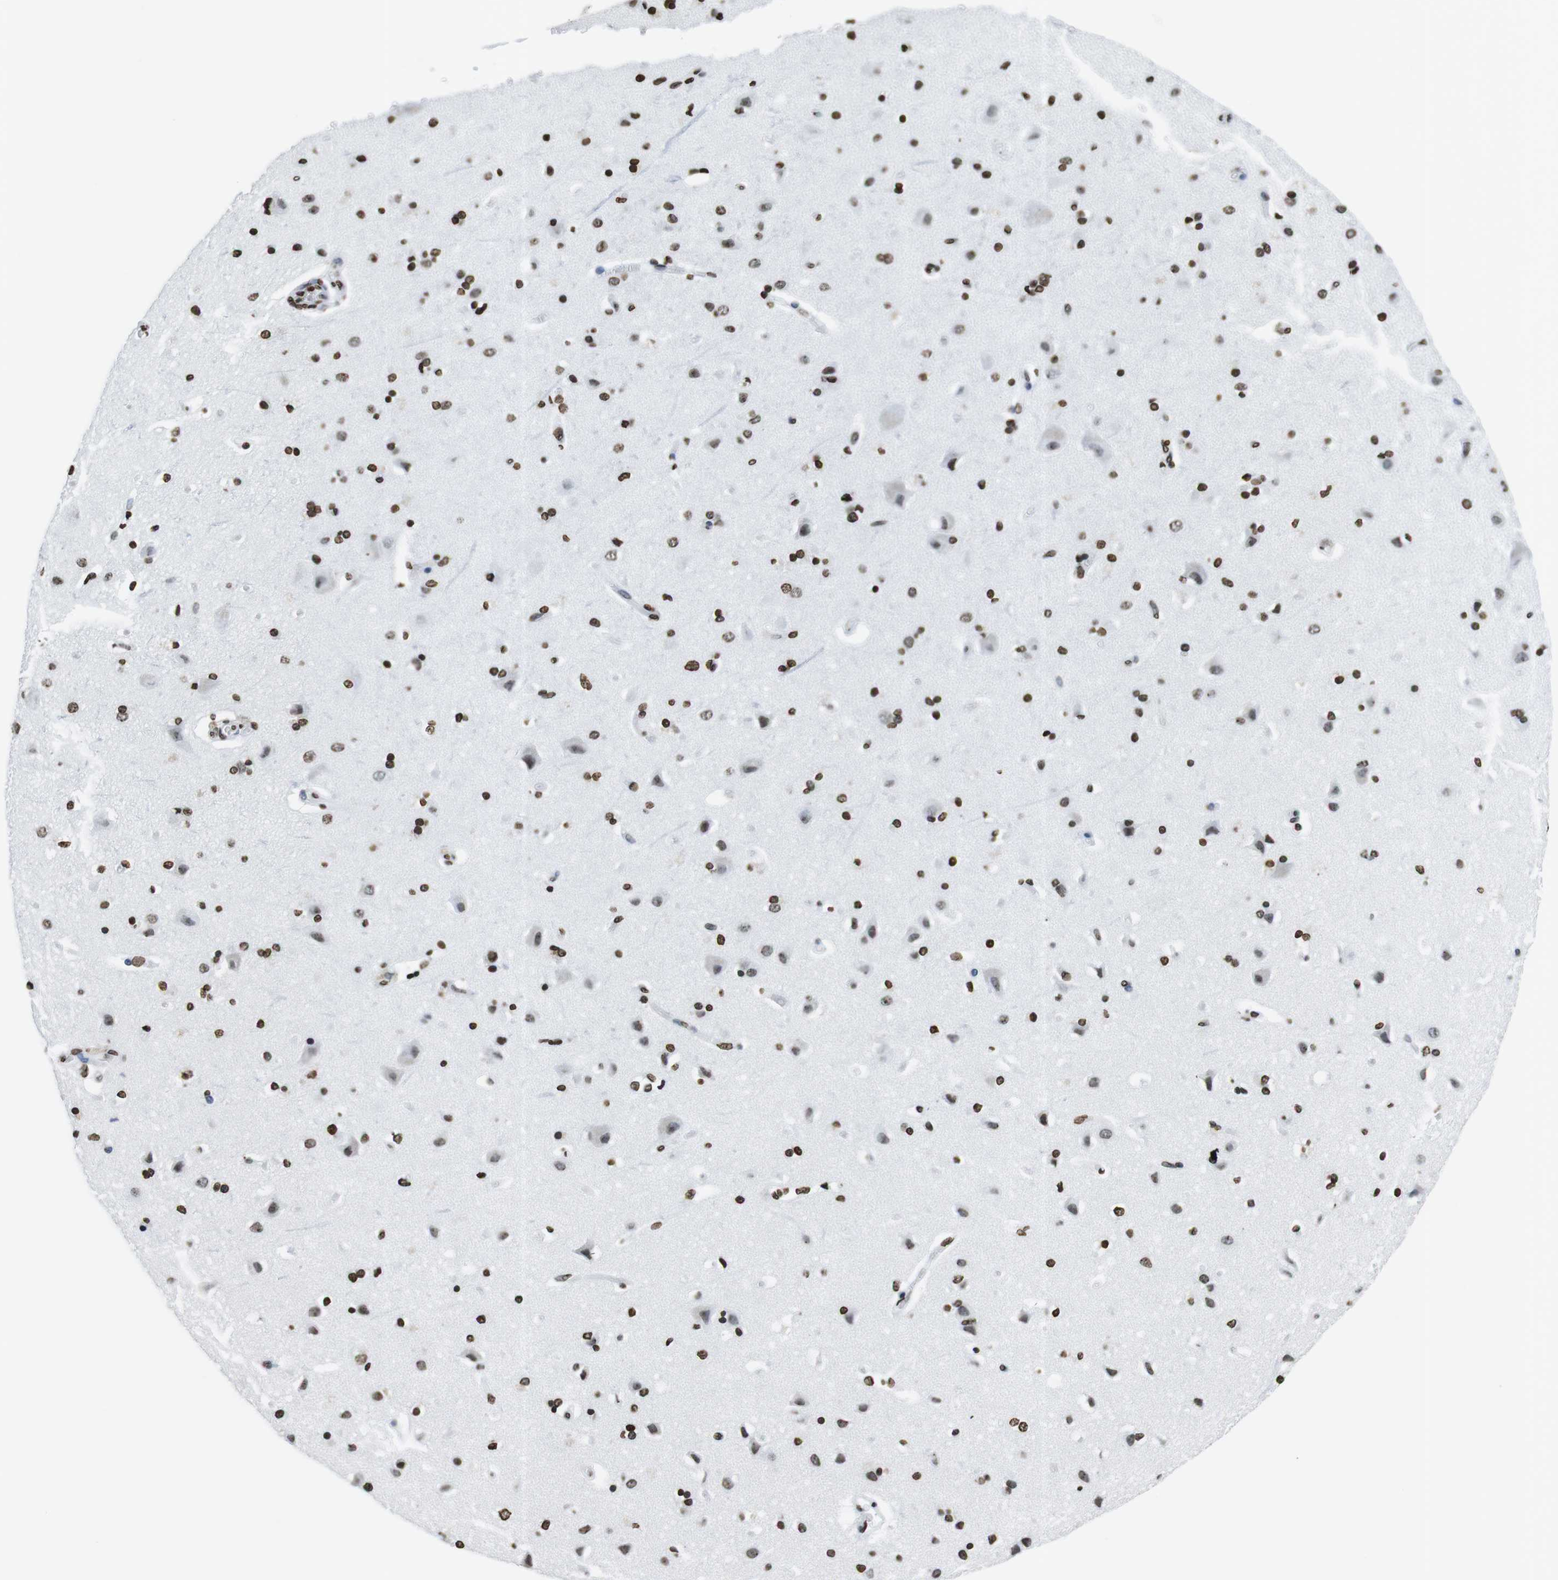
{"staining": {"intensity": "moderate", "quantity": ">75%", "location": "nuclear"}, "tissue": "cerebral cortex", "cell_type": "Endothelial cells", "image_type": "normal", "snomed": [{"axis": "morphology", "description": "Normal tissue, NOS"}, {"axis": "topography", "description": "Cerebral cortex"}], "caption": "Protein staining shows moderate nuclear staining in approximately >75% of endothelial cells in normal cerebral cortex.", "gene": "BSX", "patient": {"sex": "female", "age": 54}}